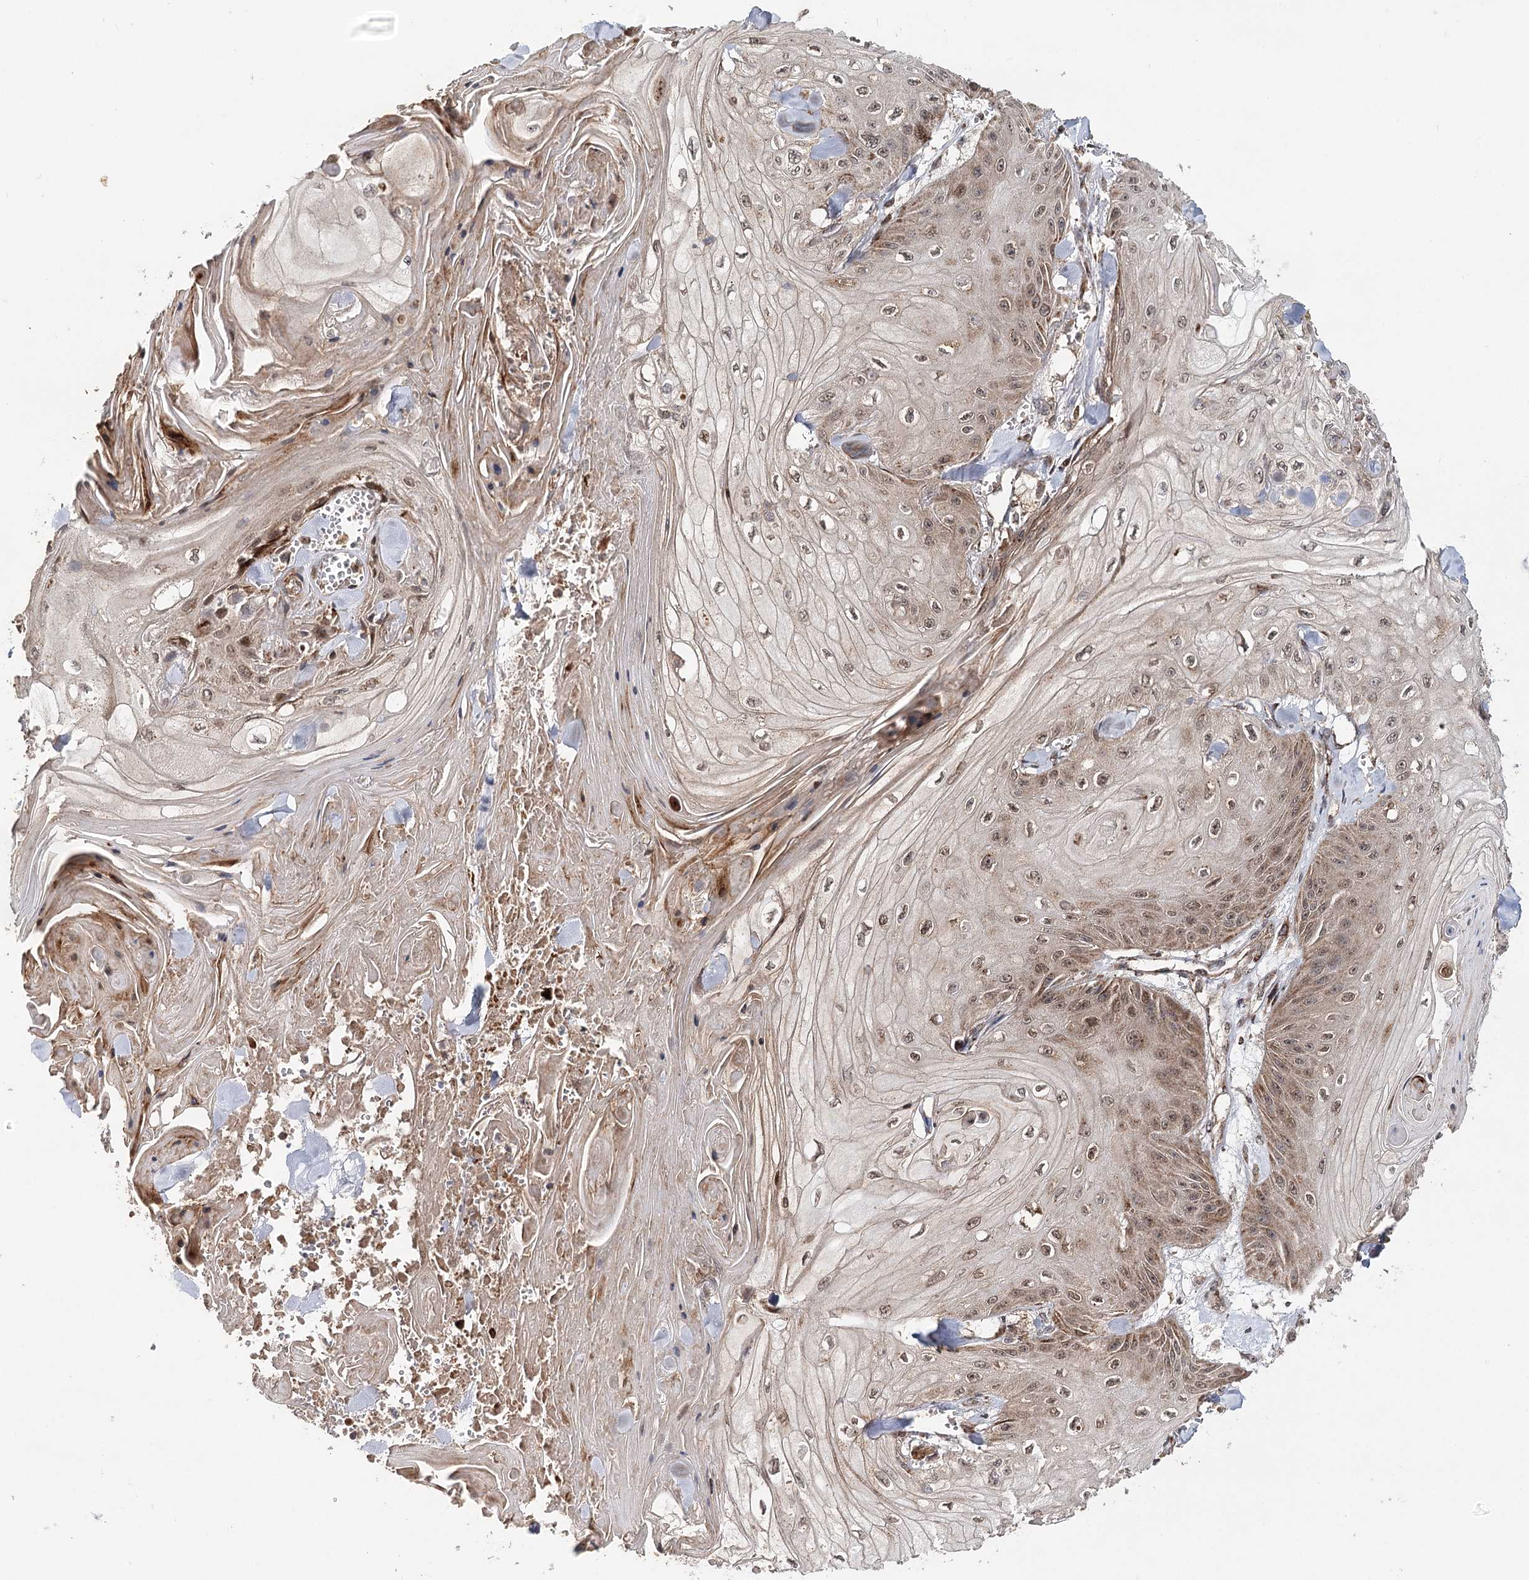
{"staining": {"intensity": "moderate", "quantity": ">75%", "location": "cytoplasmic/membranous,nuclear"}, "tissue": "skin cancer", "cell_type": "Tumor cells", "image_type": "cancer", "snomed": [{"axis": "morphology", "description": "Squamous cell carcinoma, NOS"}, {"axis": "topography", "description": "Skin"}], "caption": "Protein positivity by immunohistochemistry (IHC) demonstrates moderate cytoplasmic/membranous and nuclear expression in approximately >75% of tumor cells in skin squamous cell carcinoma. The protein of interest is shown in brown color, while the nuclei are stained blue.", "gene": "ZNRF3", "patient": {"sex": "male", "age": 74}}